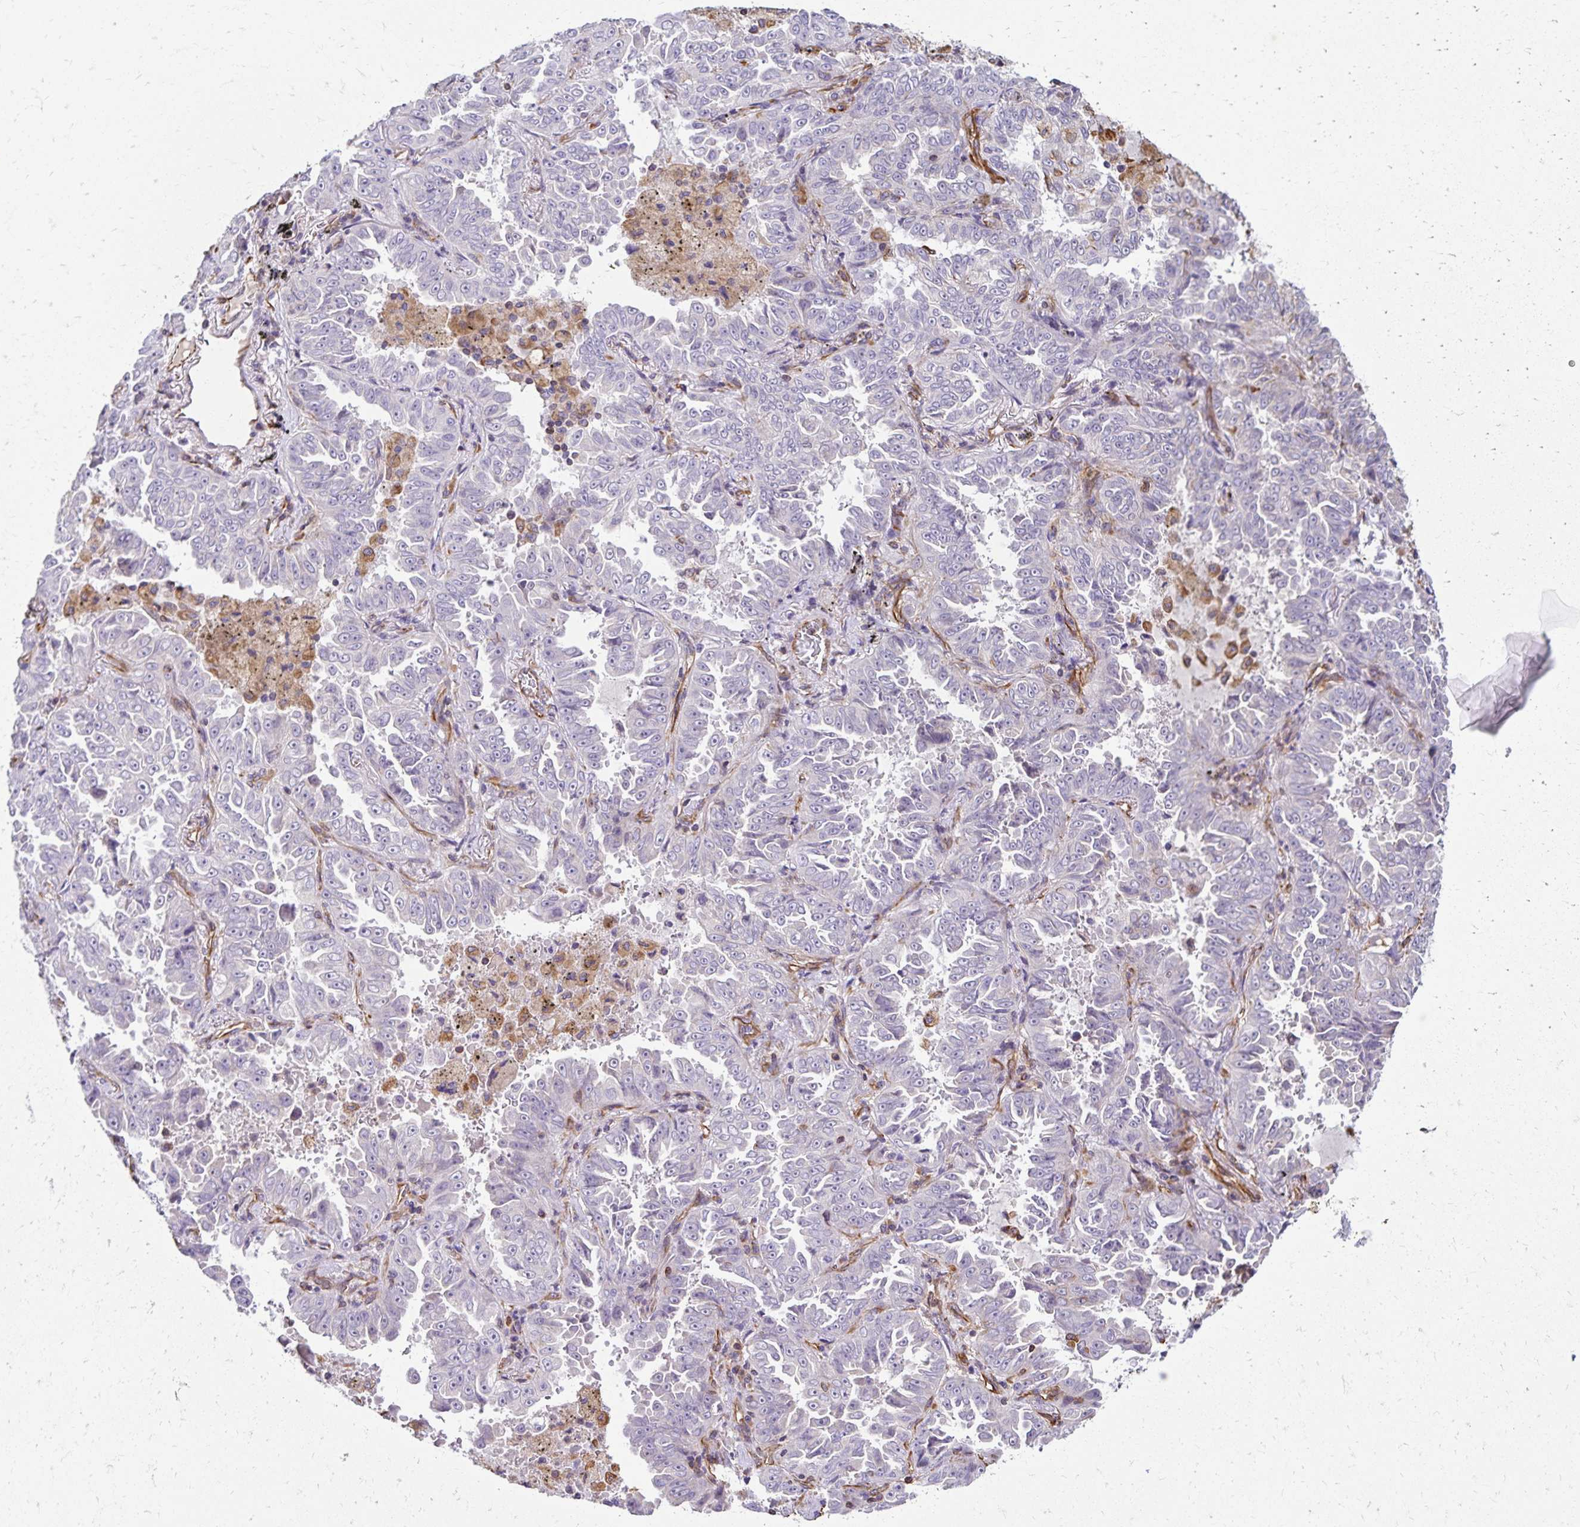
{"staining": {"intensity": "negative", "quantity": "none", "location": "none"}, "tissue": "lung cancer", "cell_type": "Tumor cells", "image_type": "cancer", "snomed": [{"axis": "morphology", "description": "Adenocarcinoma, NOS"}, {"axis": "topography", "description": "Lung"}], "caption": "There is no significant staining in tumor cells of lung cancer. (DAB (3,3'-diaminobenzidine) IHC visualized using brightfield microscopy, high magnification).", "gene": "TRPV6", "patient": {"sex": "female", "age": 52}}